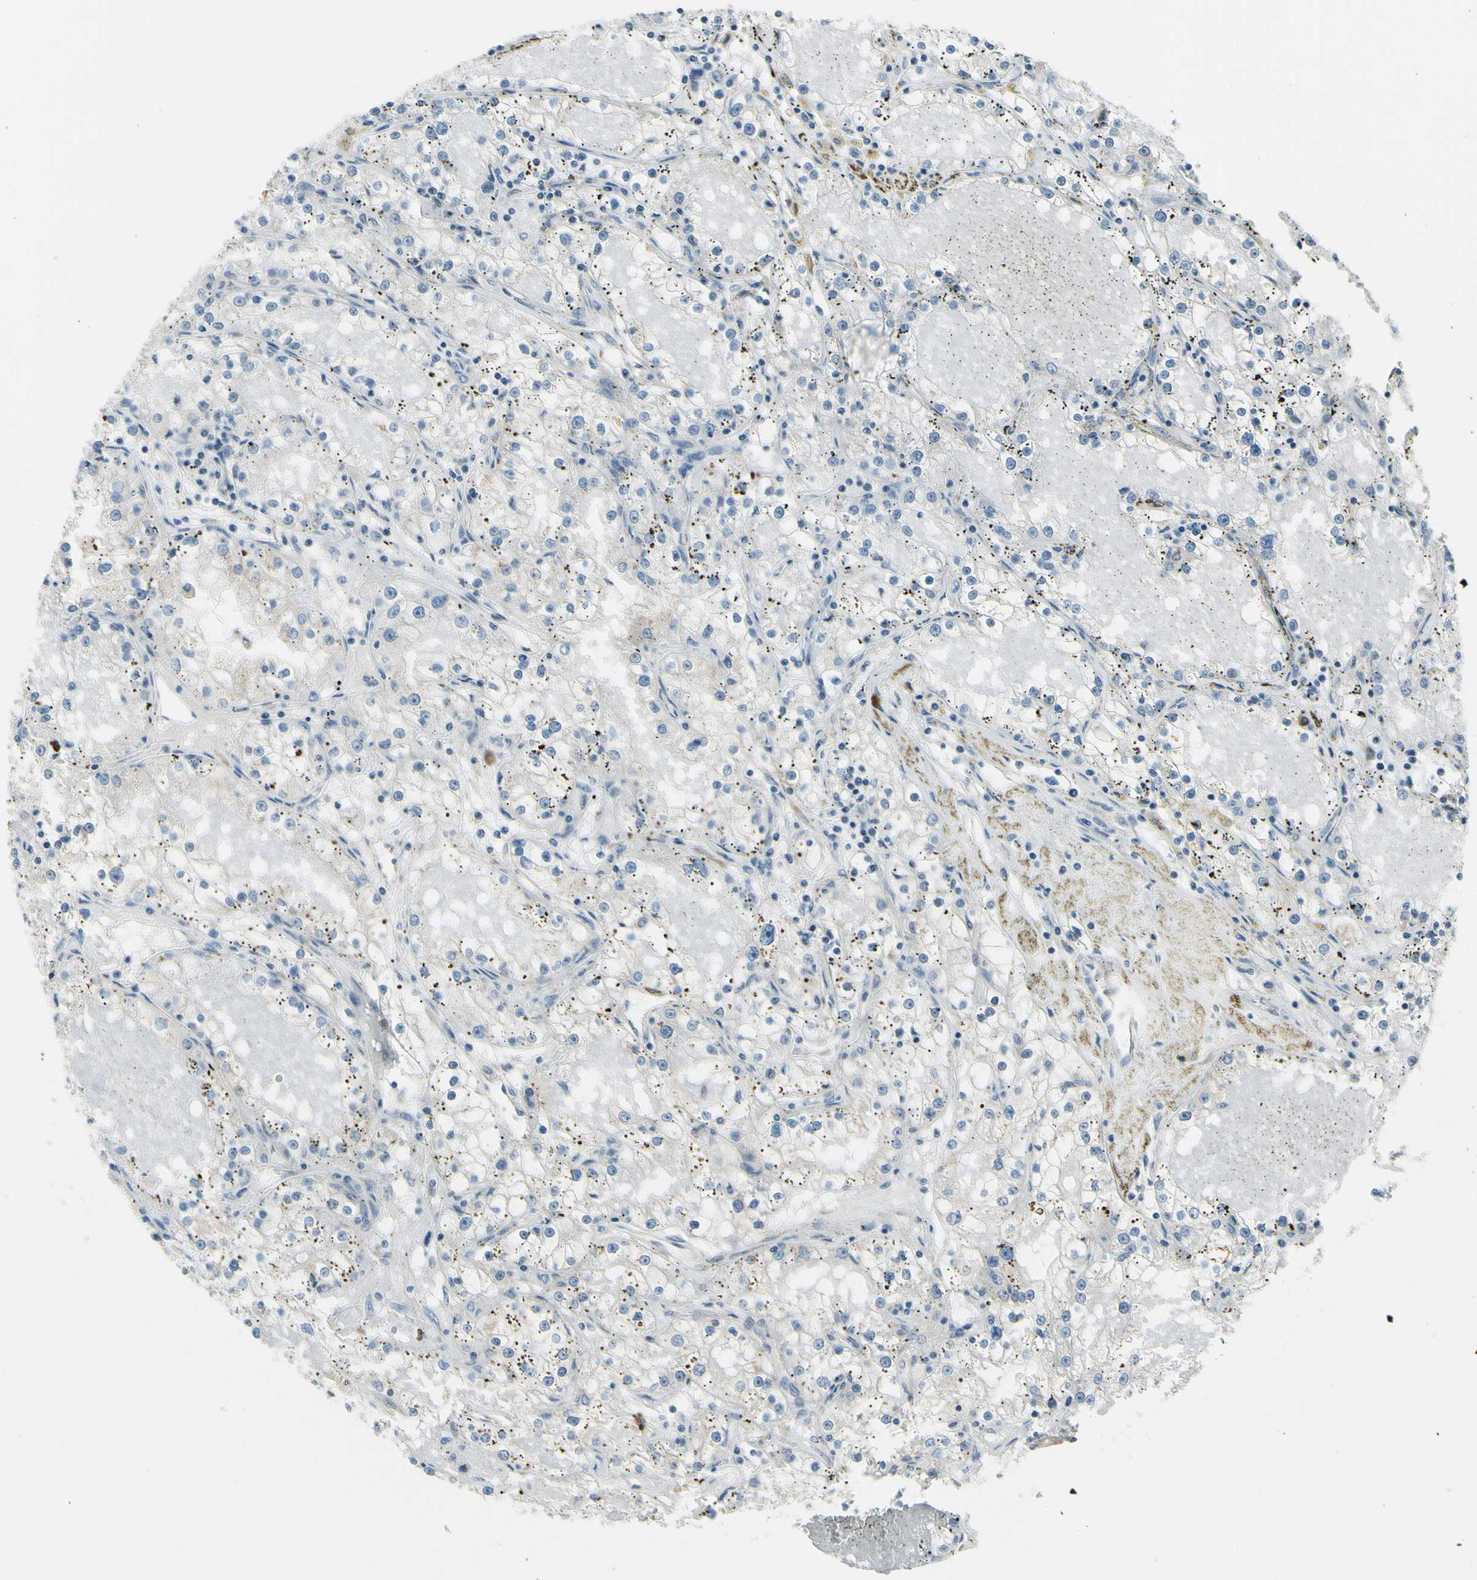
{"staining": {"intensity": "negative", "quantity": "none", "location": "none"}, "tissue": "renal cancer", "cell_type": "Tumor cells", "image_type": "cancer", "snomed": [{"axis": "morphology", "description": "Adenocarcinoma, NOS"}, {"axis": "topography", "description": "Kidney"}], "caption": "This is a photomicrograph of immunohistochemistry (IHC) staining of renal cancer, which shows no staining in tumor cells.", "gene": "SELENOS", "patient": {"sex": "male", "age": 56}}